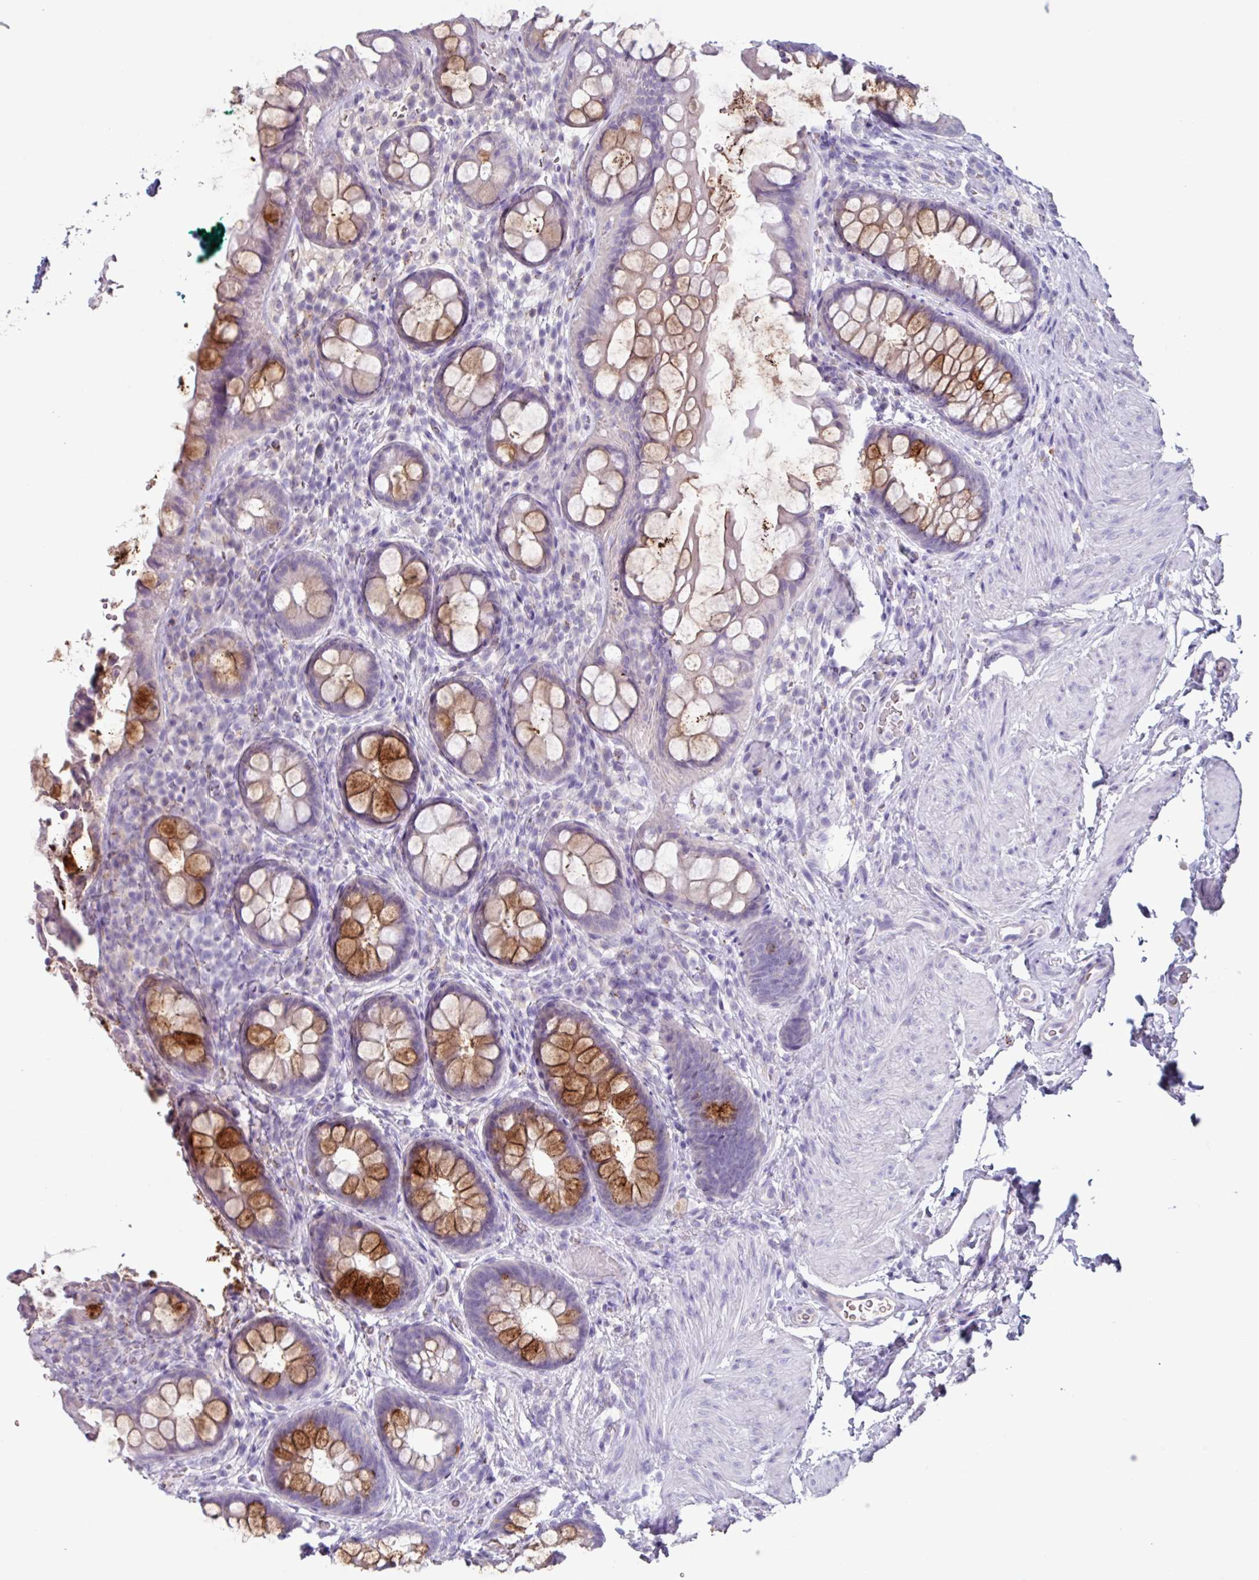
{"staining": {"intensity": "strong", "quantity": "25%-75%", "location": "cytoplasmic/membranous"}, "tissue": "rectum", "cell_type": "Glandular cells", "image_type": "normal", "snomed": [{"axis": "morphology", "description": "Normal tissue, NOS"}, {"axis": "topography", "description": "Rectum"}, {"axis": "topography", "description": "Peripheral nerve tissue"}], "caption": "A micrograph of human rectum stained for a protein demonstrates strong cytoplasmic/membranous brown staining in glandular cells. The protein is stained brown, and the nuclei are stained in blue (DAB (3,3'-diaminobenzidine) IHC with brightfield microscopy, high magnification).", "gene": "OR2T10", "patient": {"sex": "female", "age": 69}}